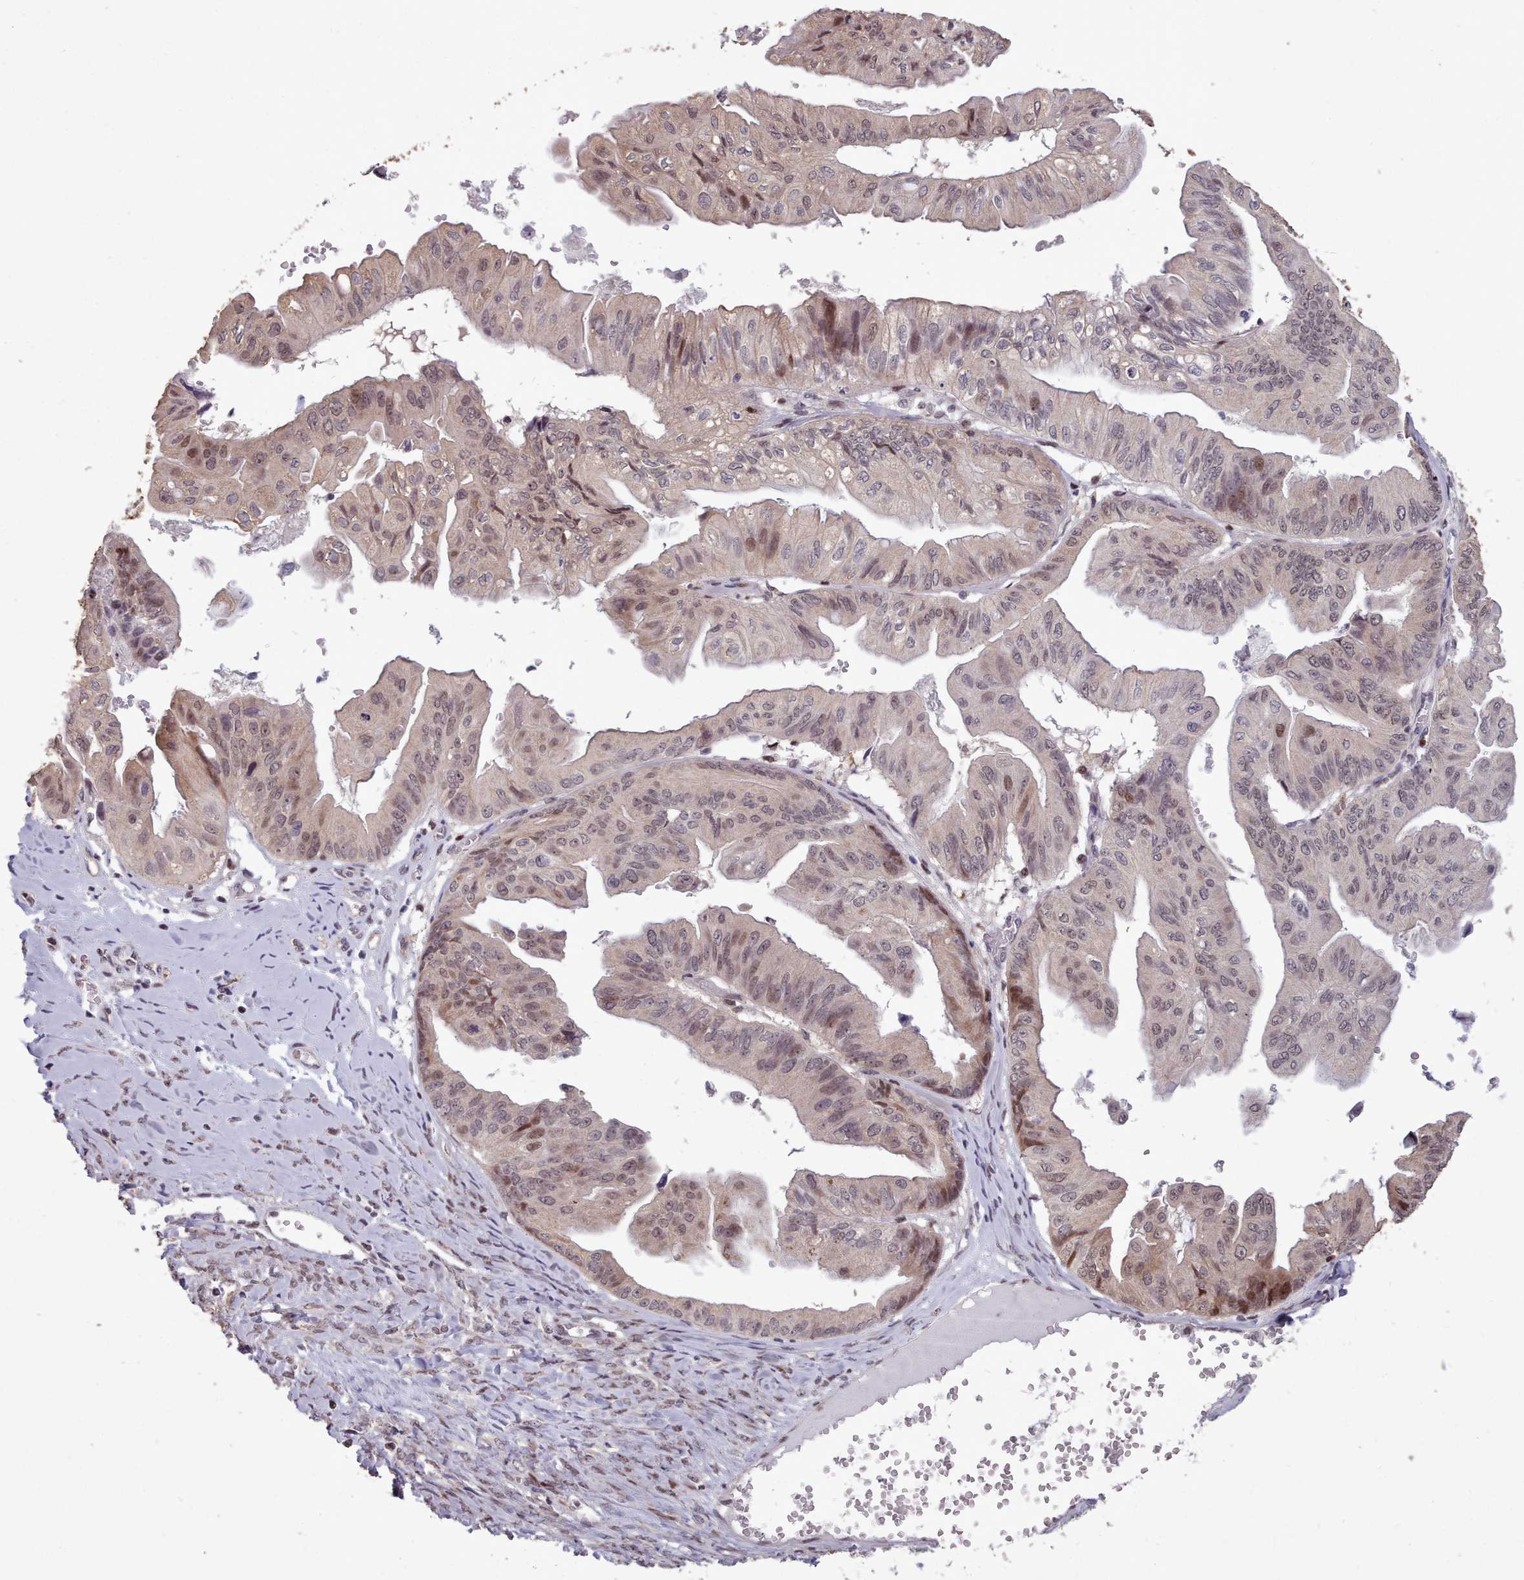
{"staining": {"intensity": "weak", "quantity": ">75%", "location": "nuclear"}, "tissue": "ovarian cancer", "cell_type": "Tumor cells", "image_type": "cancer", "snomed": [{"axis": "morphology", "description": "Cystadenocarcinoma, mucinous, NOS"}, {"axis": "topography", "description": "Ovary"}], "caption": "An immunohistochemistry (IHC) histopathology image of neoplastic tissue is shown. Protein staining in brown shows weak nuclear positivity in ovarian cancer (mucinous cystadenocarcinoma) within tumor cells.", "gene": "ENSA", "patient": {"sex": "female", "age": 61}}